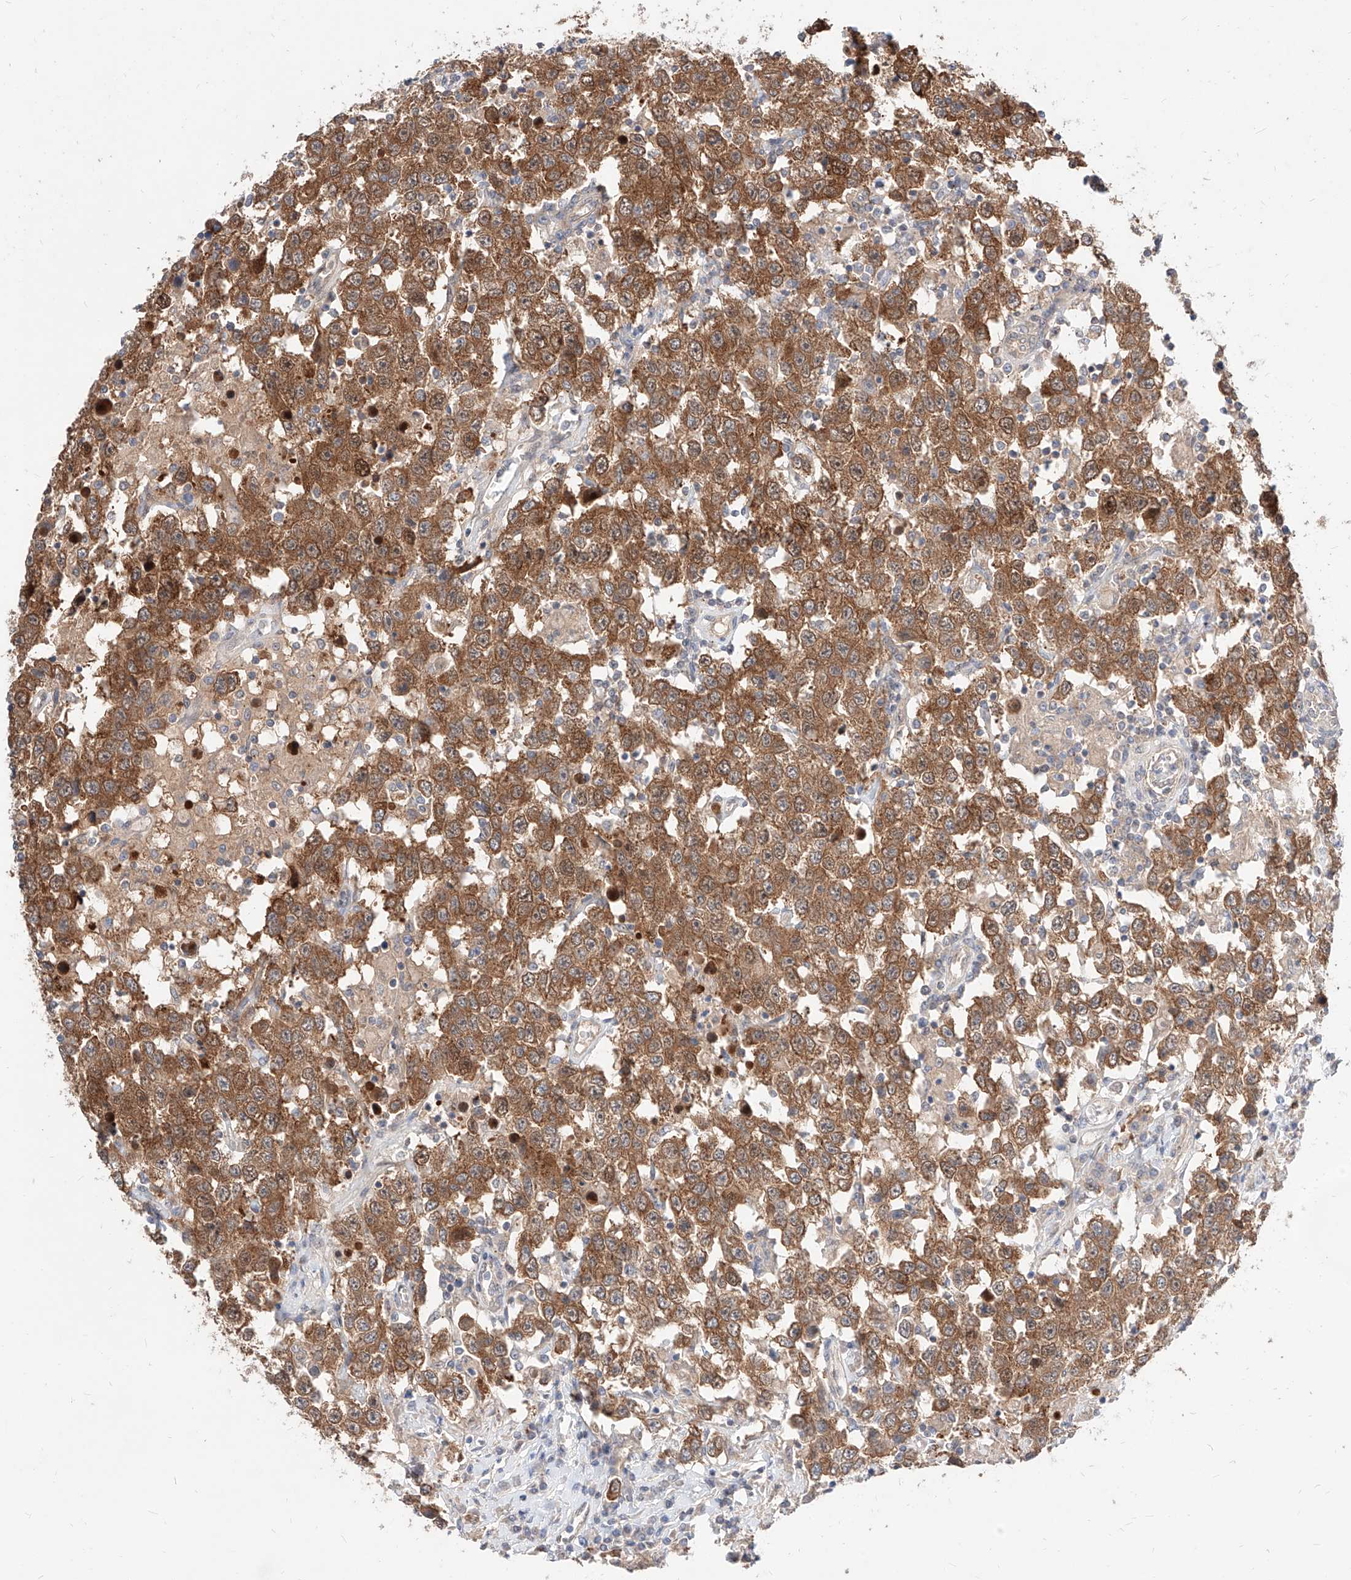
{"staining": {"intensity": "moderate", "quantity": ">75%", "location": "cytoplasmic/membranous"}, "tissue": "testis cancer", "cell_type": "Tumor cells", "image_type": "cancer", "snomed": [{"axis": "morphology", "description": "Seminoma, NOS"}, {"axis": "topography", "description": "Testis"}], "caption": "A photomicrograph of testis seminoma stained for a protein displays moderate cytoplasmic/membranous brown staining in tumor cells.", "gene": "TSNAX", "patient": {"sex": "male", "age": 41}}